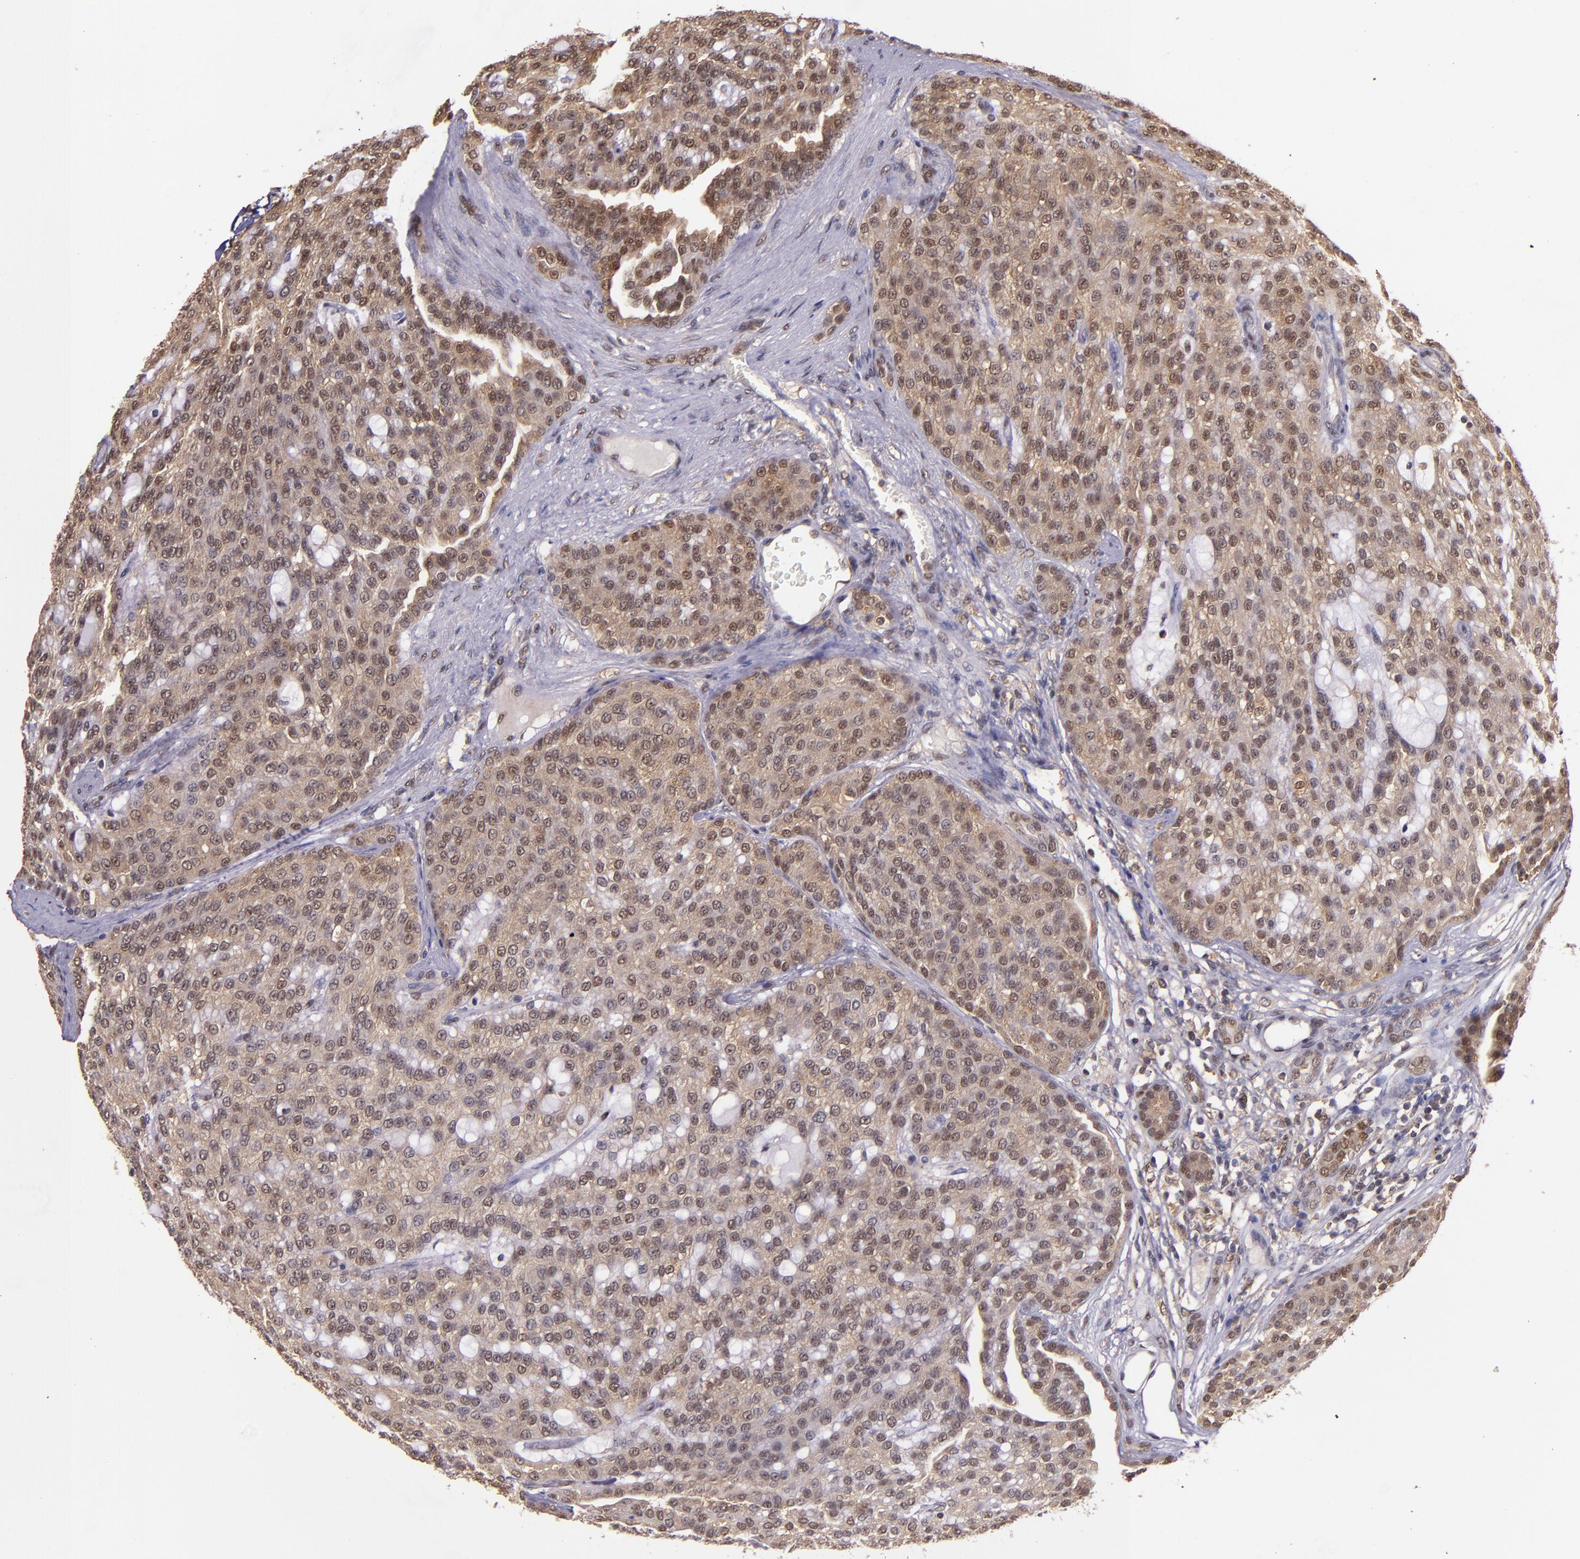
{"staining": {"intensity": "moderate", "quantity": "25%-75%", "location": "cytoplasmic/membranous,nuclear"}, "tissue": "renal cancer", "cell_type": "Tumor cells", "image_type": "cancer", "snomed": [{"axis": "morphology", "description": "Adenocarcinoma, NOS"}, {"axis": "topography", "description": "Kidney"}], "caption": "Brown immunohistochemical staining in human renal cancer demonstrates moderate cytoplasmic/membranous and nuclear positivity in approximately 25%-75% of tumor cells.", "gene": "STAT6", "patient": {"sex": "male", "age": 63}}